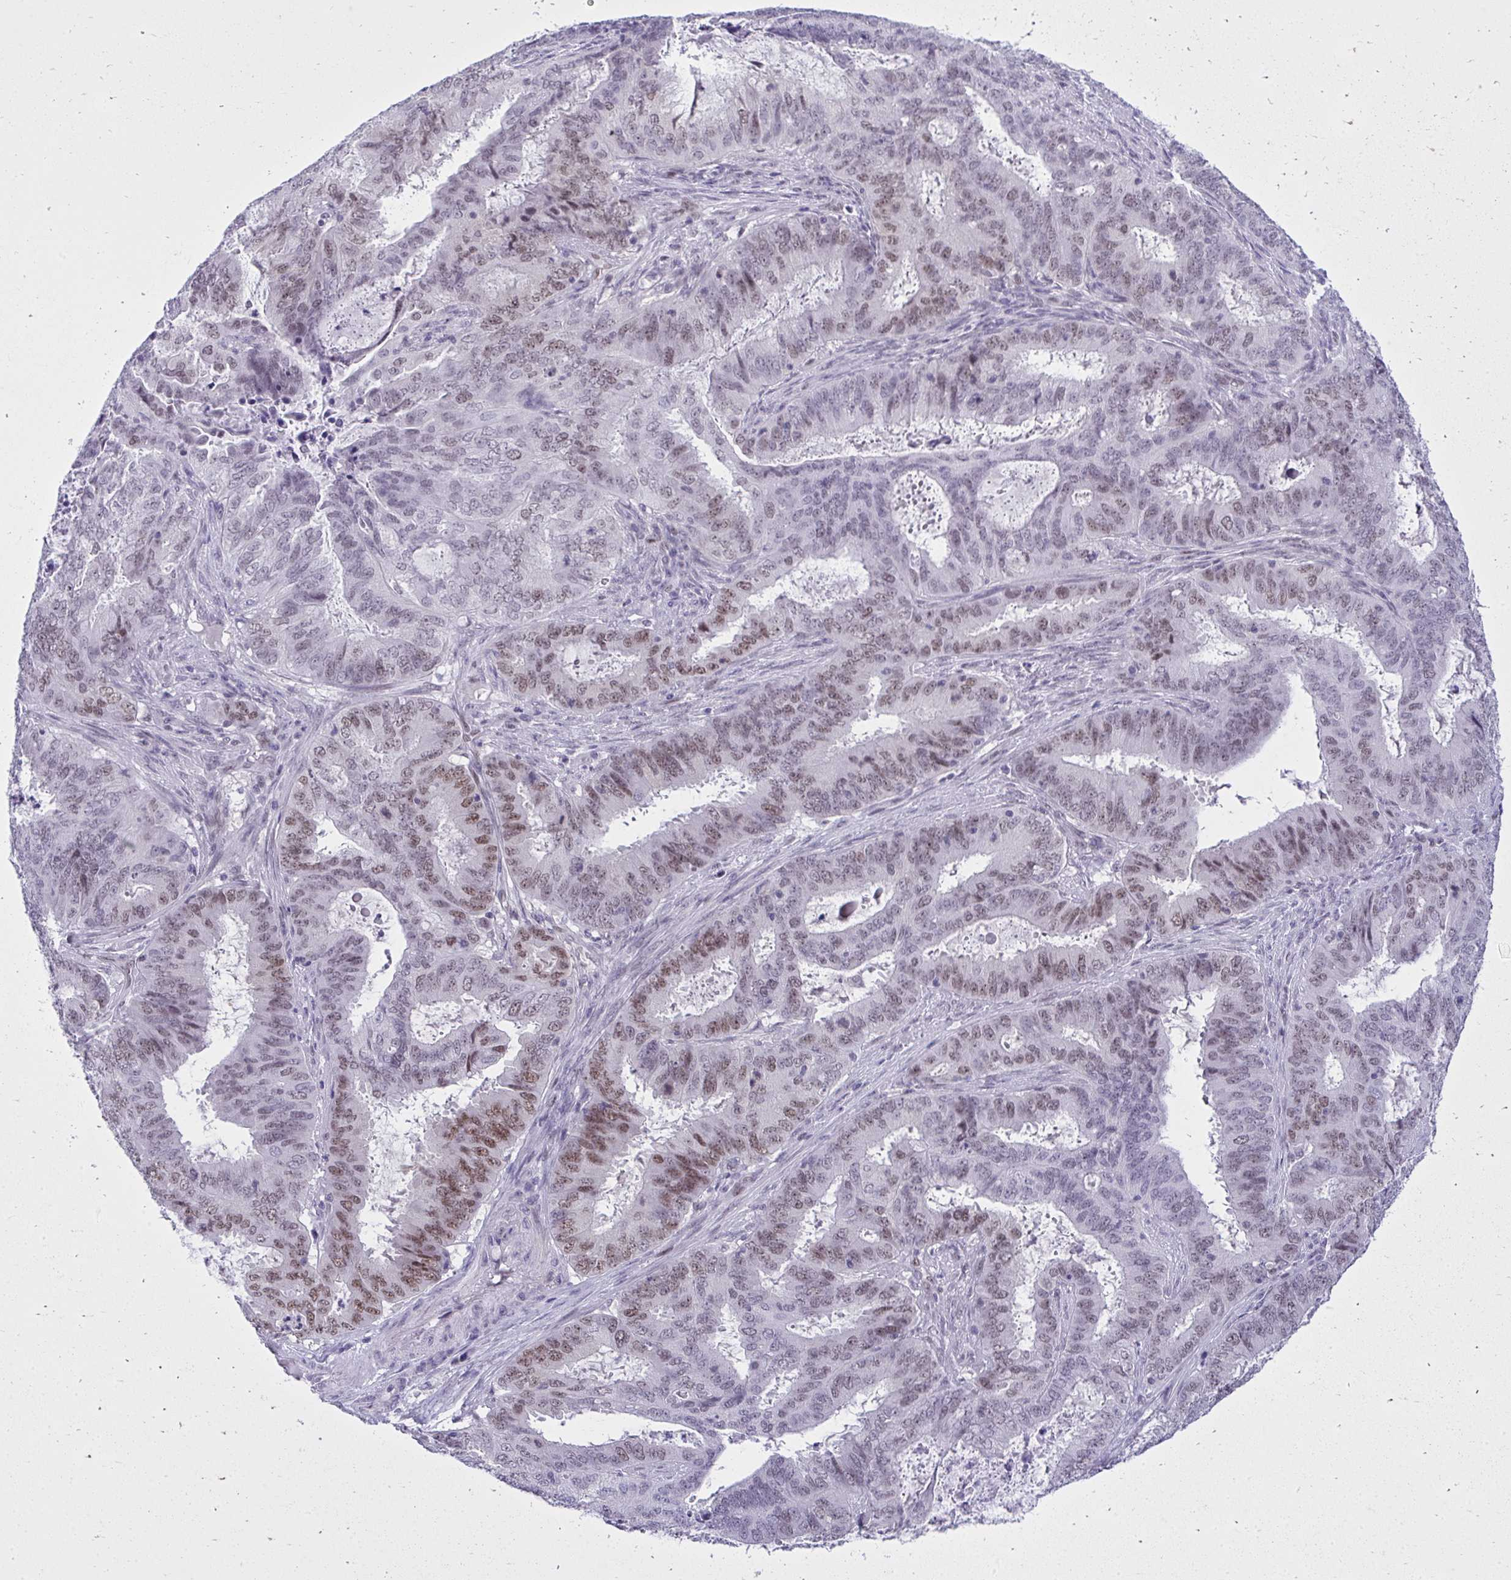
{"staining": {"intensity": "moderate", "quantity": "25%-75%", "location": "nuclear"}, "tissue": "endometrial cancer", "cell_type": "Tumor cells", "image_type": "cancer", "snomed": [{"axis": "morphology", "description": "Adenocarcinoma, NOS"}, {"axis": "topography", "description": "Endometrium"}], "caption": "A micrograph of endometrial adenocarcinoma stained for a protein displays moderate nuclear brown staining in tumor cells.", "gene": "TEAD4", "patient": {"sex": "female", "age": 51}}